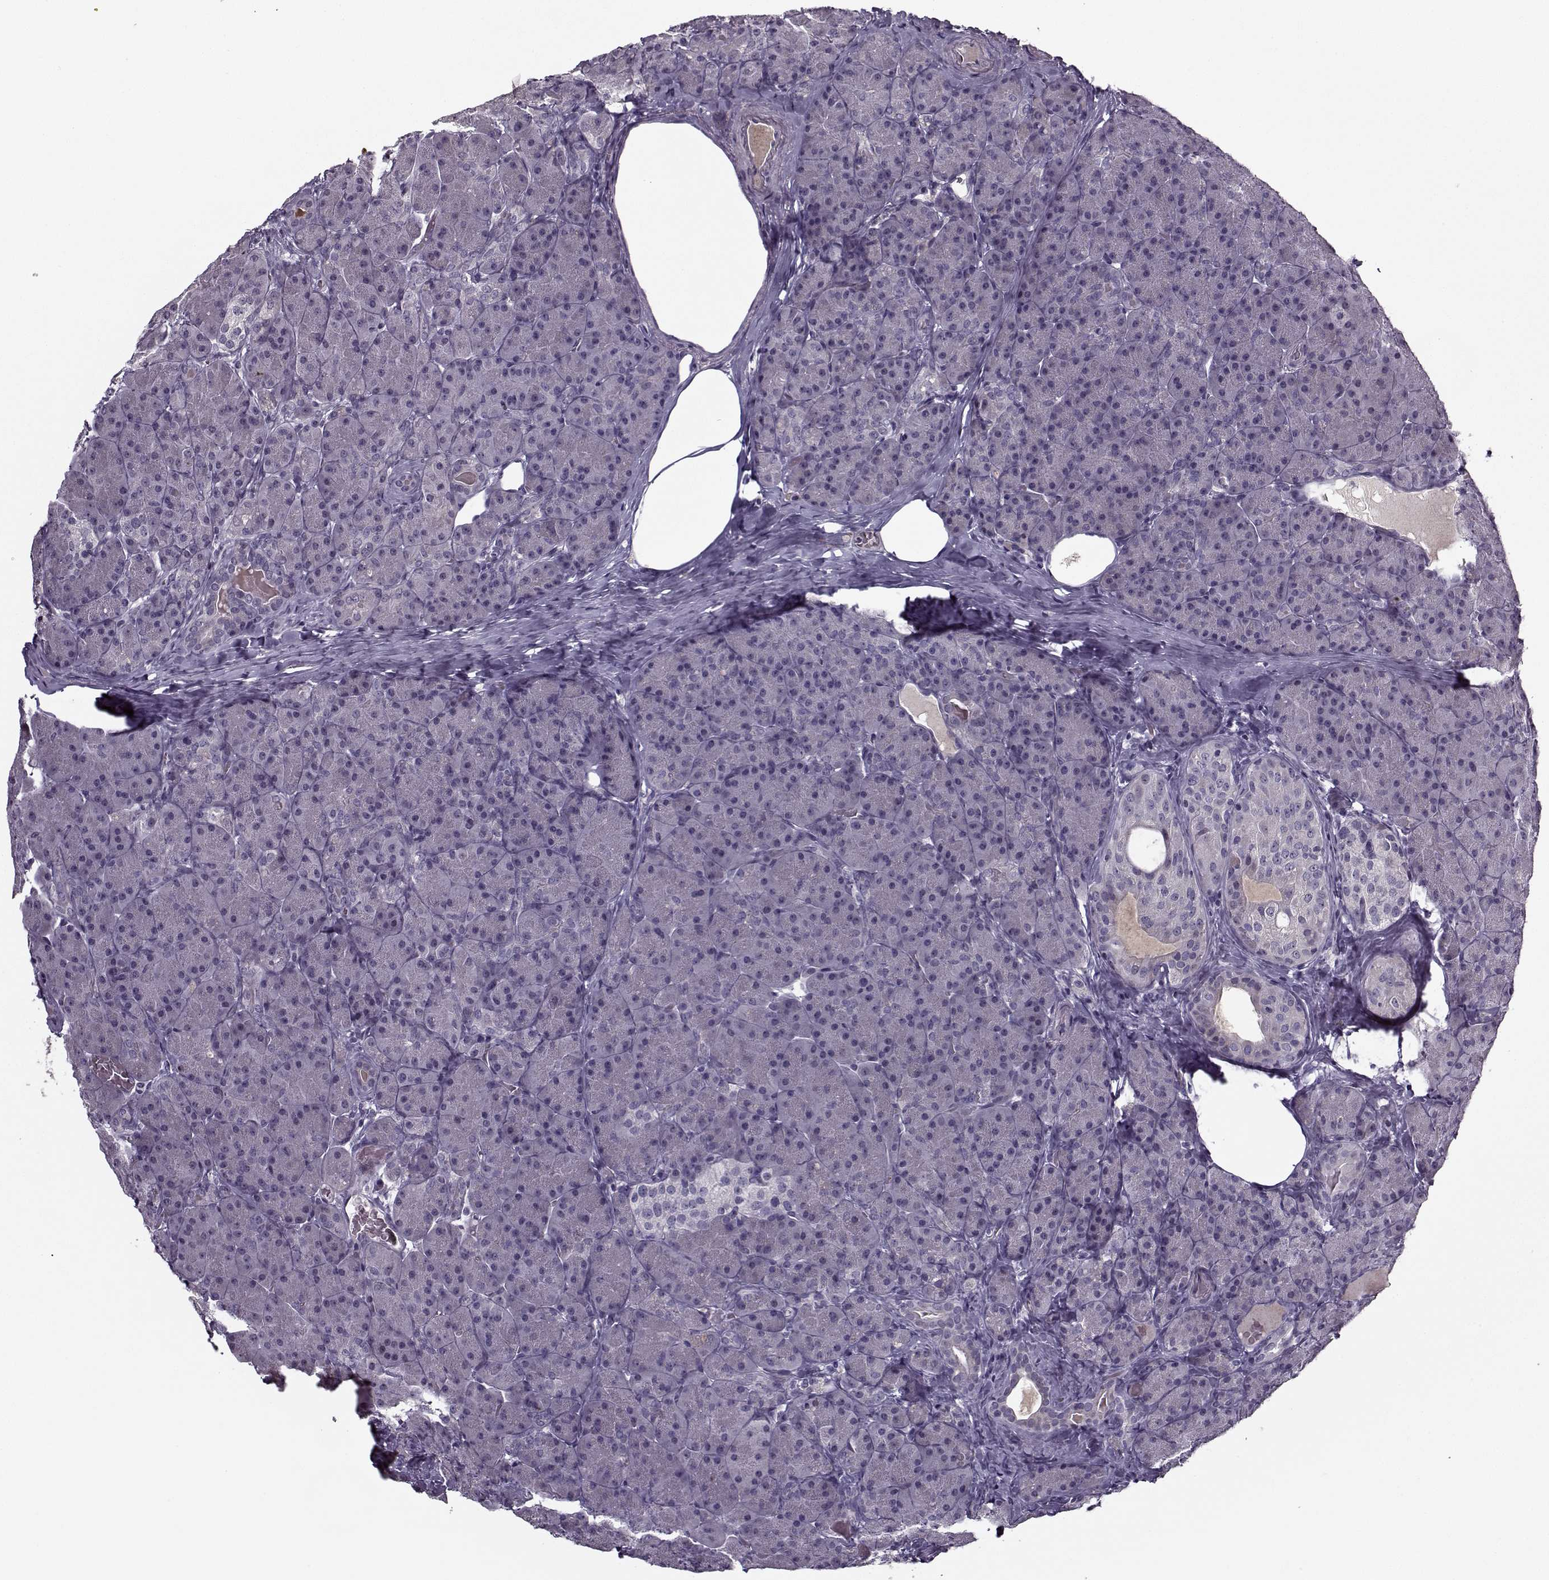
{"staining": {"intensity": "negative", "quantity": "none", "location": "none"}, "tissue": "pancreas", "cell_type": "Exocrine glandular cells", "image_type": "normal", "snomed": [{"axis": "morphology", "description": "Normal tissue, NOS"}, {"axis": "topography", "description": "Pancreas"}], "caption": "Immunohistochemistry photomicrograph of unremarkable pancreas: pancreas stained with DAB demonstrates no significant protein positivity in exocrine glandular cells.", "gene": "KRT9", "patient": {"sex": "male", "age": 57}}